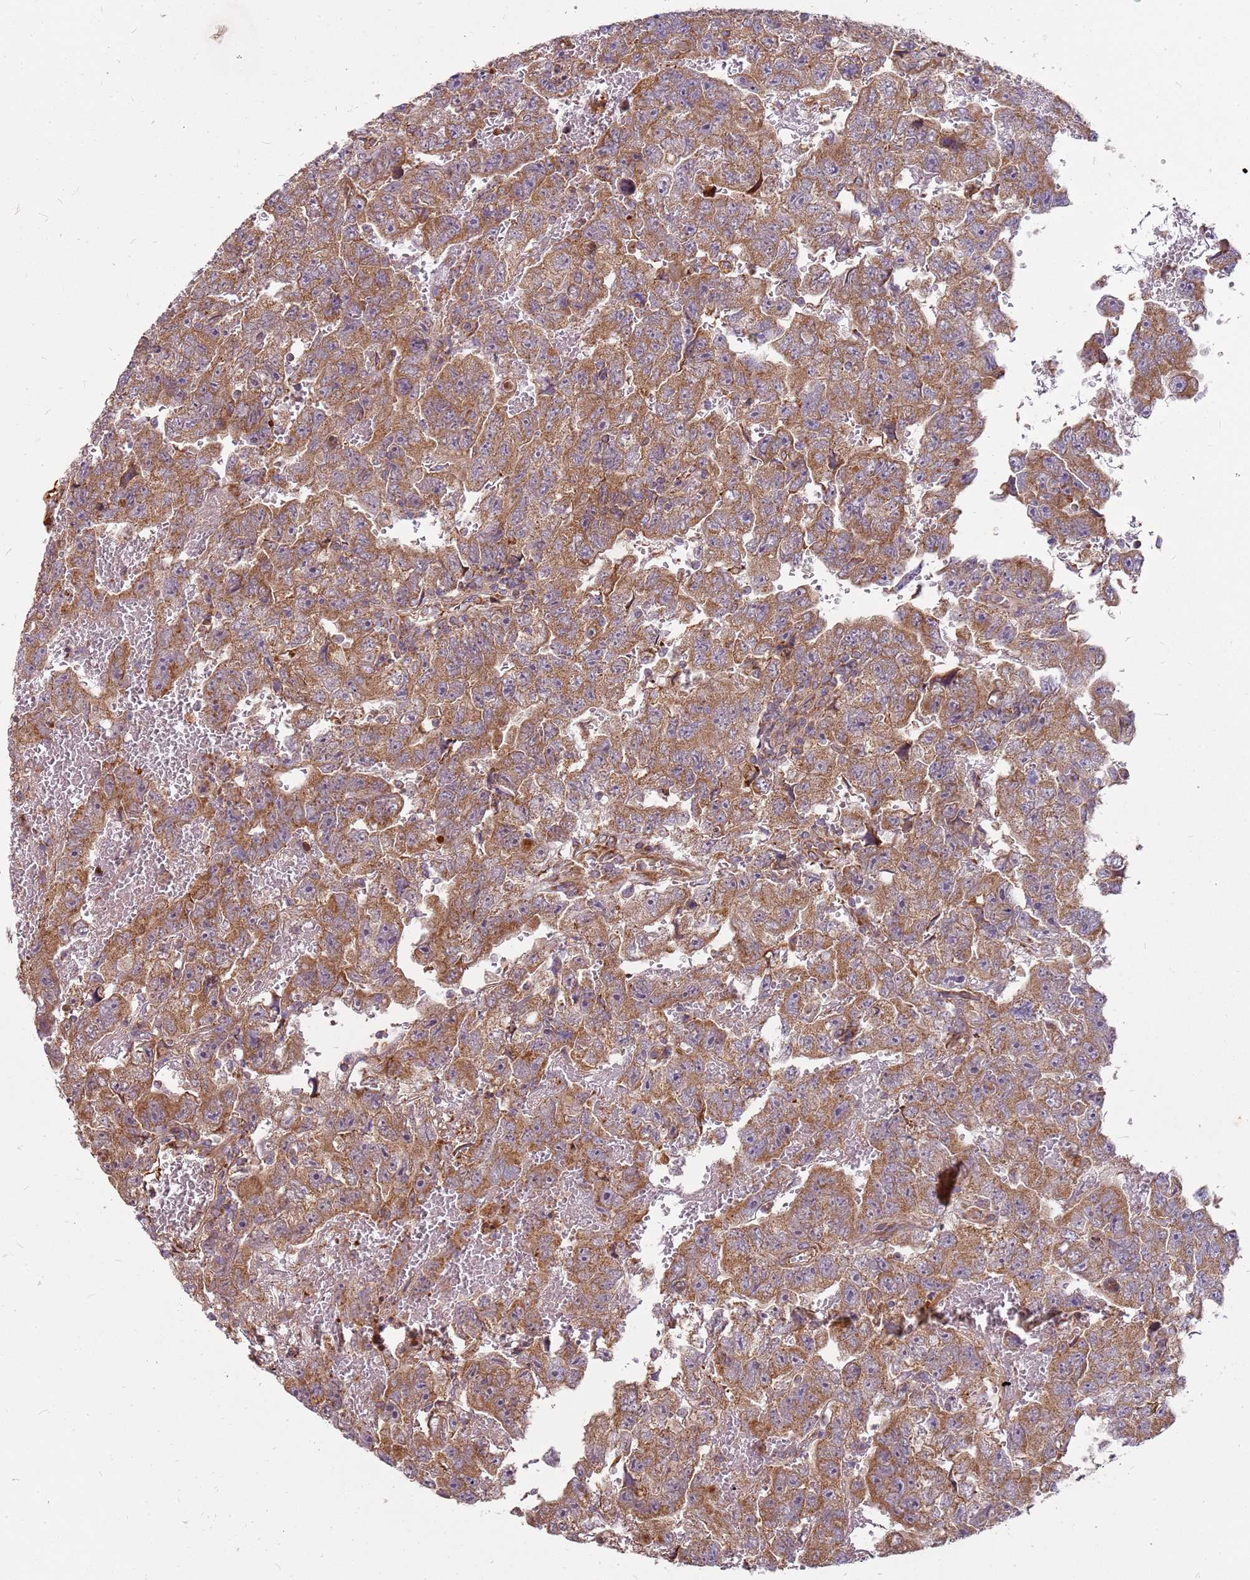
{"staining": {"intensity": "moderate", "quantity": ">75%", "location": "cytoplasmic/membranous"}, "tissue": "testis cancer", "cell_type": "Tumor cells", "image_type": "cancer", "snomed": [{"axis": "morphology", "description": "Carcinoma, Embryonal, NOS"}, {"axis": "topography", "description": "Testis"}], "caption": "IHC (DAB (3,3'-diaminobenzidine)) staining of testis cancer (embryonal carcinoma) exhibits moderate cytoplasmic/membranous protein staining in approximately >75% of tumor cells.", "gene": "CCDC159", "patient": {"sex": "male", "age": 45}}